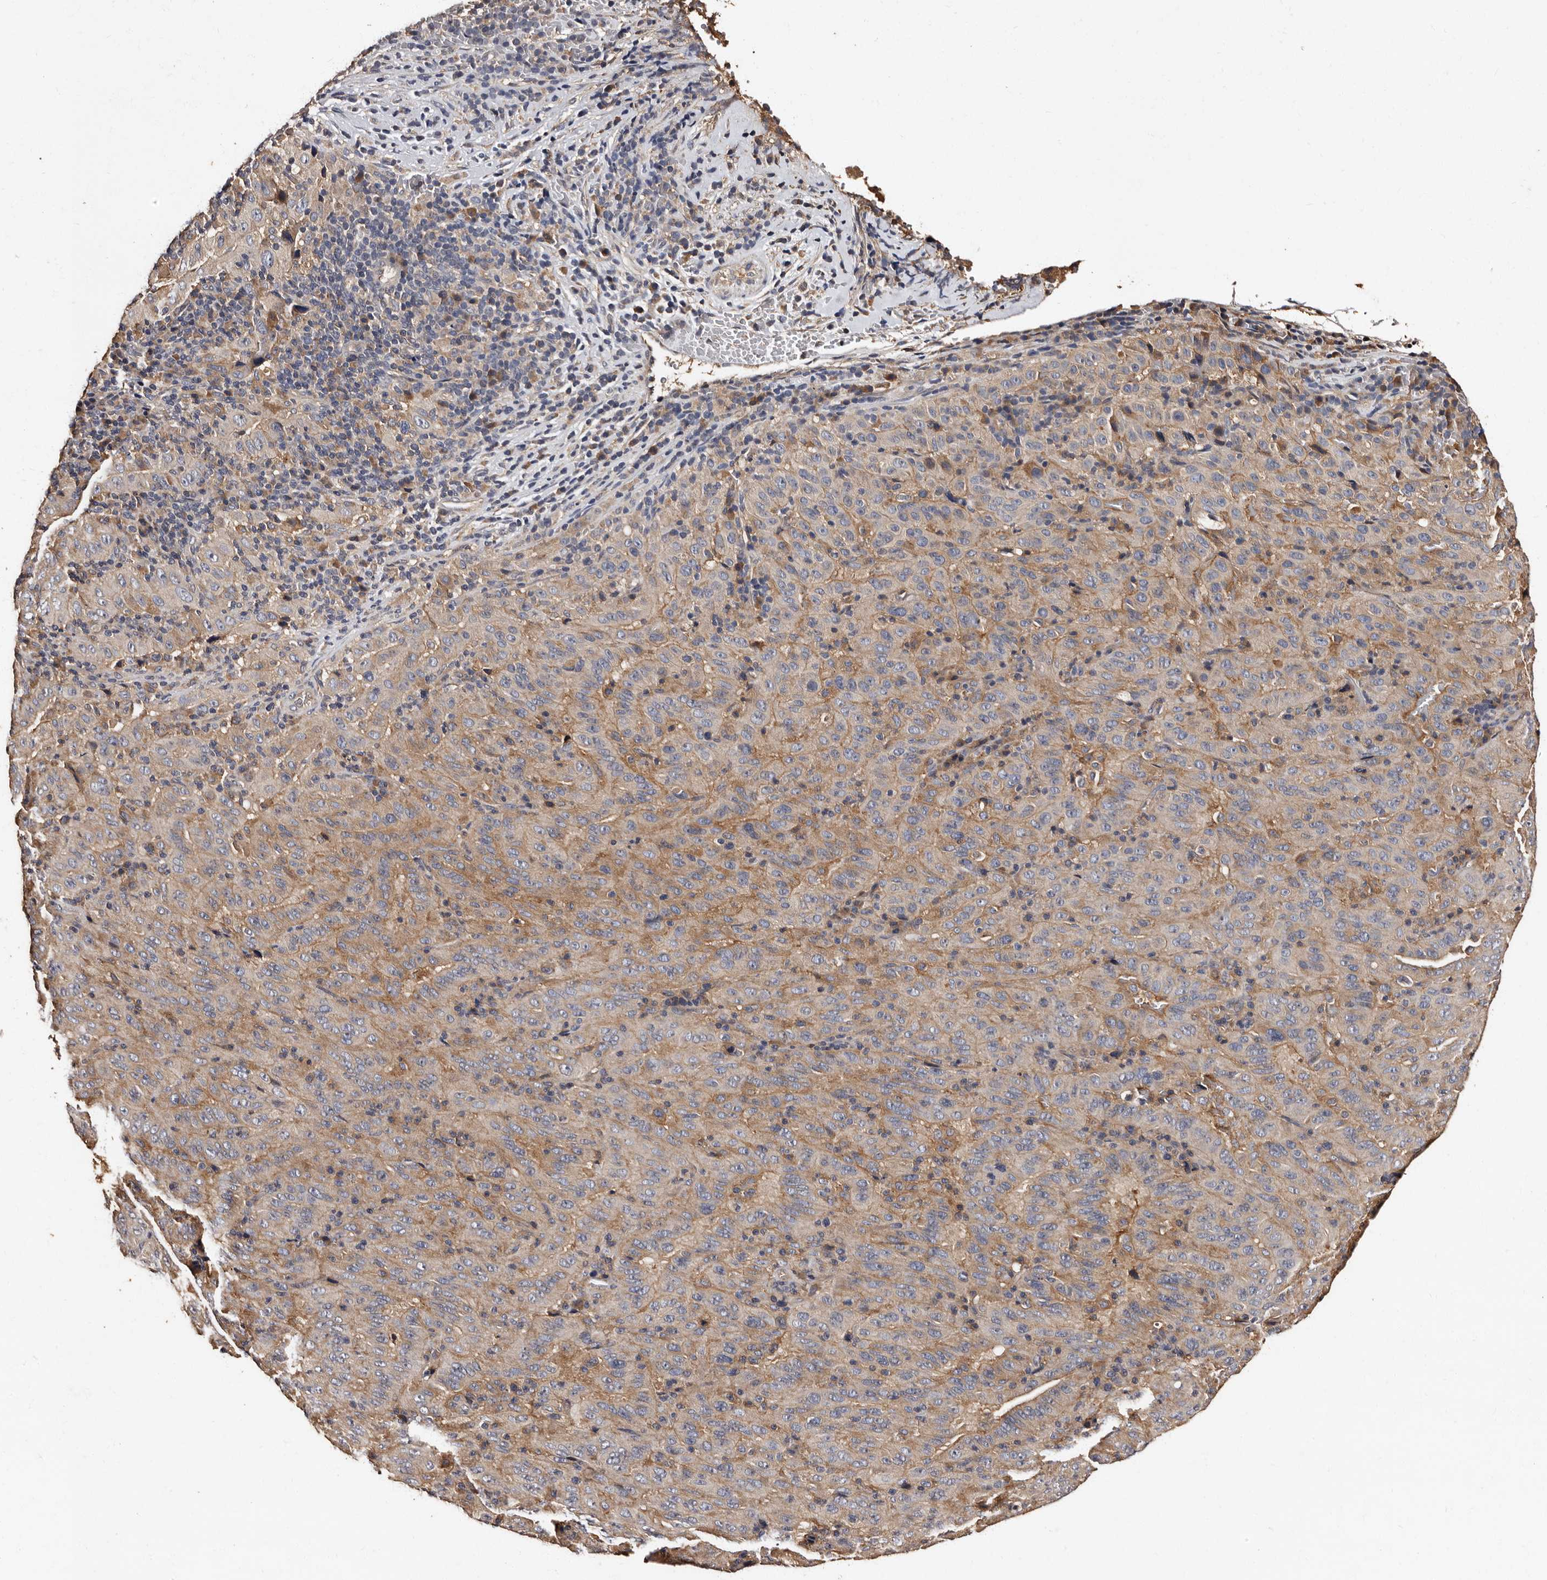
{"staining": {"intensity": "weak", "quantity": "25%-75%", "location": "cytoplasmic/membranous"}, "tissue": "pancreatic cancer", "cell_type": "Tumor cells", "image_type": "cancer", "snomed": [{"axis": "morphology", "description": "Adenocarcinoma, NOS"}, {"axis": "topography", "description": "Pancreas"}], "caption": "Protein expression analysis of human pancreatic cancer reveals weak cytoplasmic/membranous expression in about 25%-75% of tumor cells.", "gene": "ADCK5", "patient": {"sex": "male", "age": 63}}